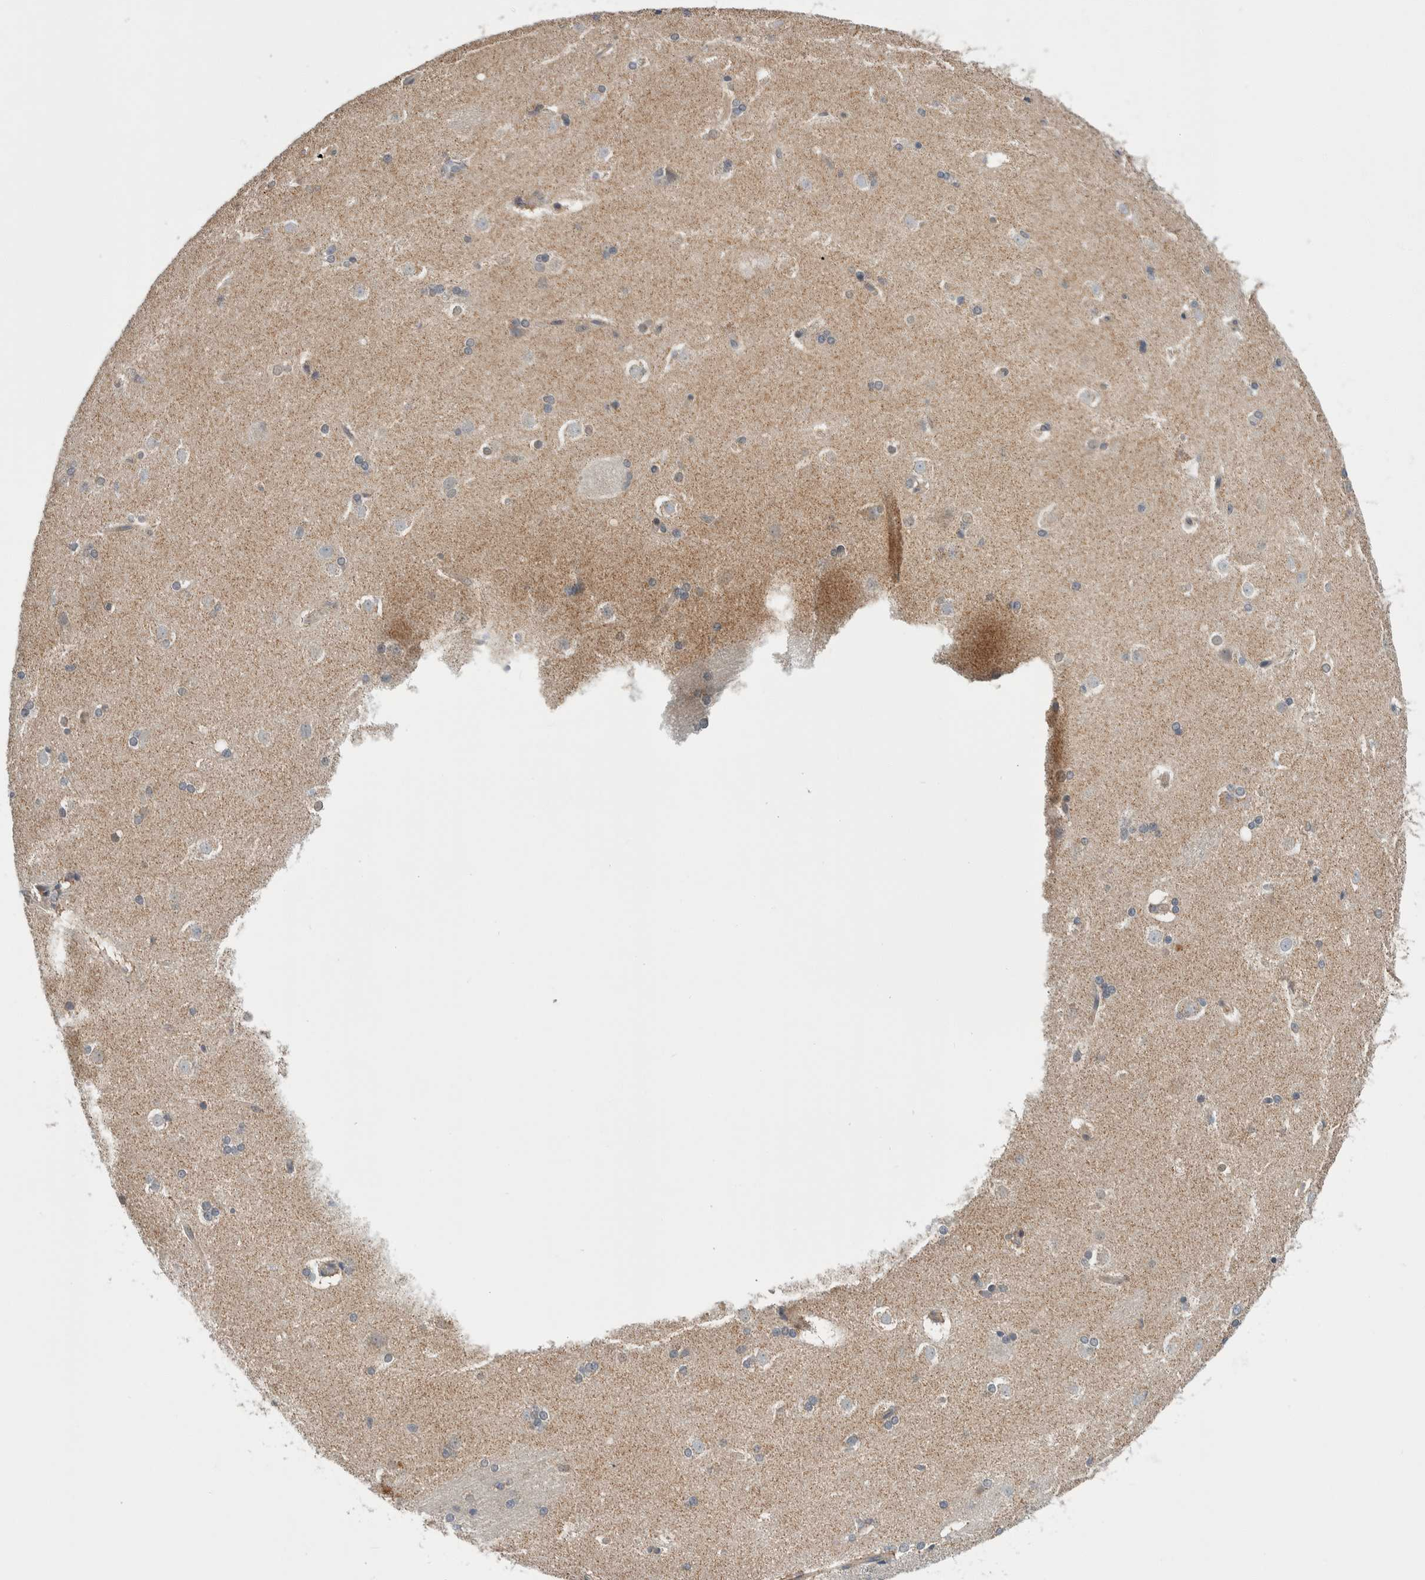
{"staining": {"intensity": "weak", "quantity": "<25%", "location": "cytoplasmic/membranous"}, "tissue": "caudate", "cell_type": "Glial cells", "image_type": "normal", "snomed": [{"axis": "morphology", "description": "Normal tissue, NOS"}, {"axis": "topography", "description": "Lateral ventricle wall"}], "caption": "Caudate stained for a protein using IHC exhibits no positivity glial cells.", "gene": "SHPK", "patient": {"sex": "female", "age": 19}}